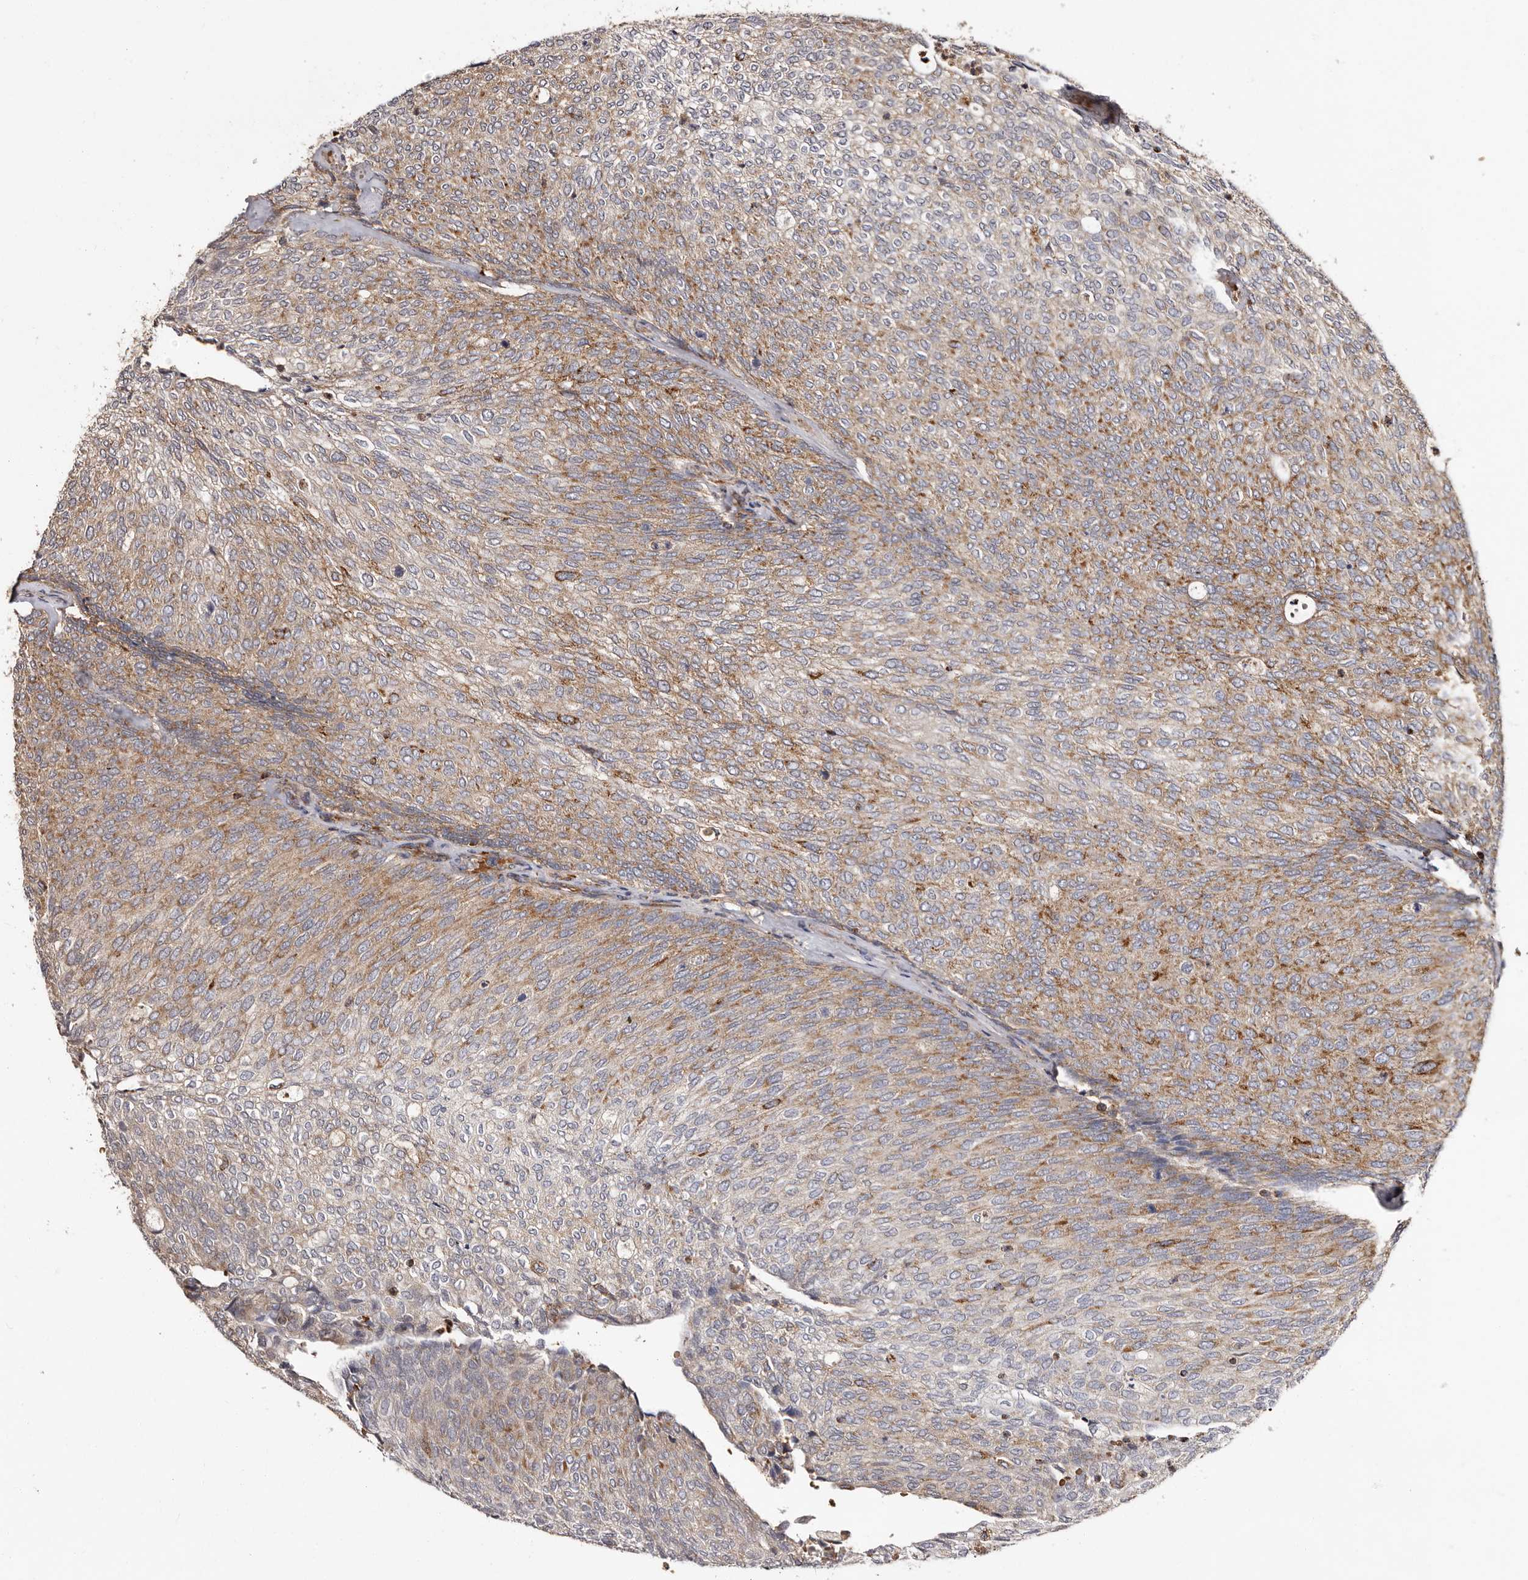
{"staining": {"intensity": "moderate", "quantity": ">75%", "location": "cytoplasmic/membranous"}, "tissue": "urothelial cancer", "cell_type": "Tumor cells", "image_type": "cancer", "snomed": [{"axis": "morphology", "description": "Urothelial carcinoma, Low grade"}, {"axis": "topography", "description": "Urinary bladder"}], "caption": "A high-resolution micrograph shows IHC staining of low-grade urothelial carcinoma, which exhibits moderate cytoplasmic/membranous positivity in approximately >75% of tumor cells.", "gene": "BAX", "patient": {"sex": "female", "age": 79}}